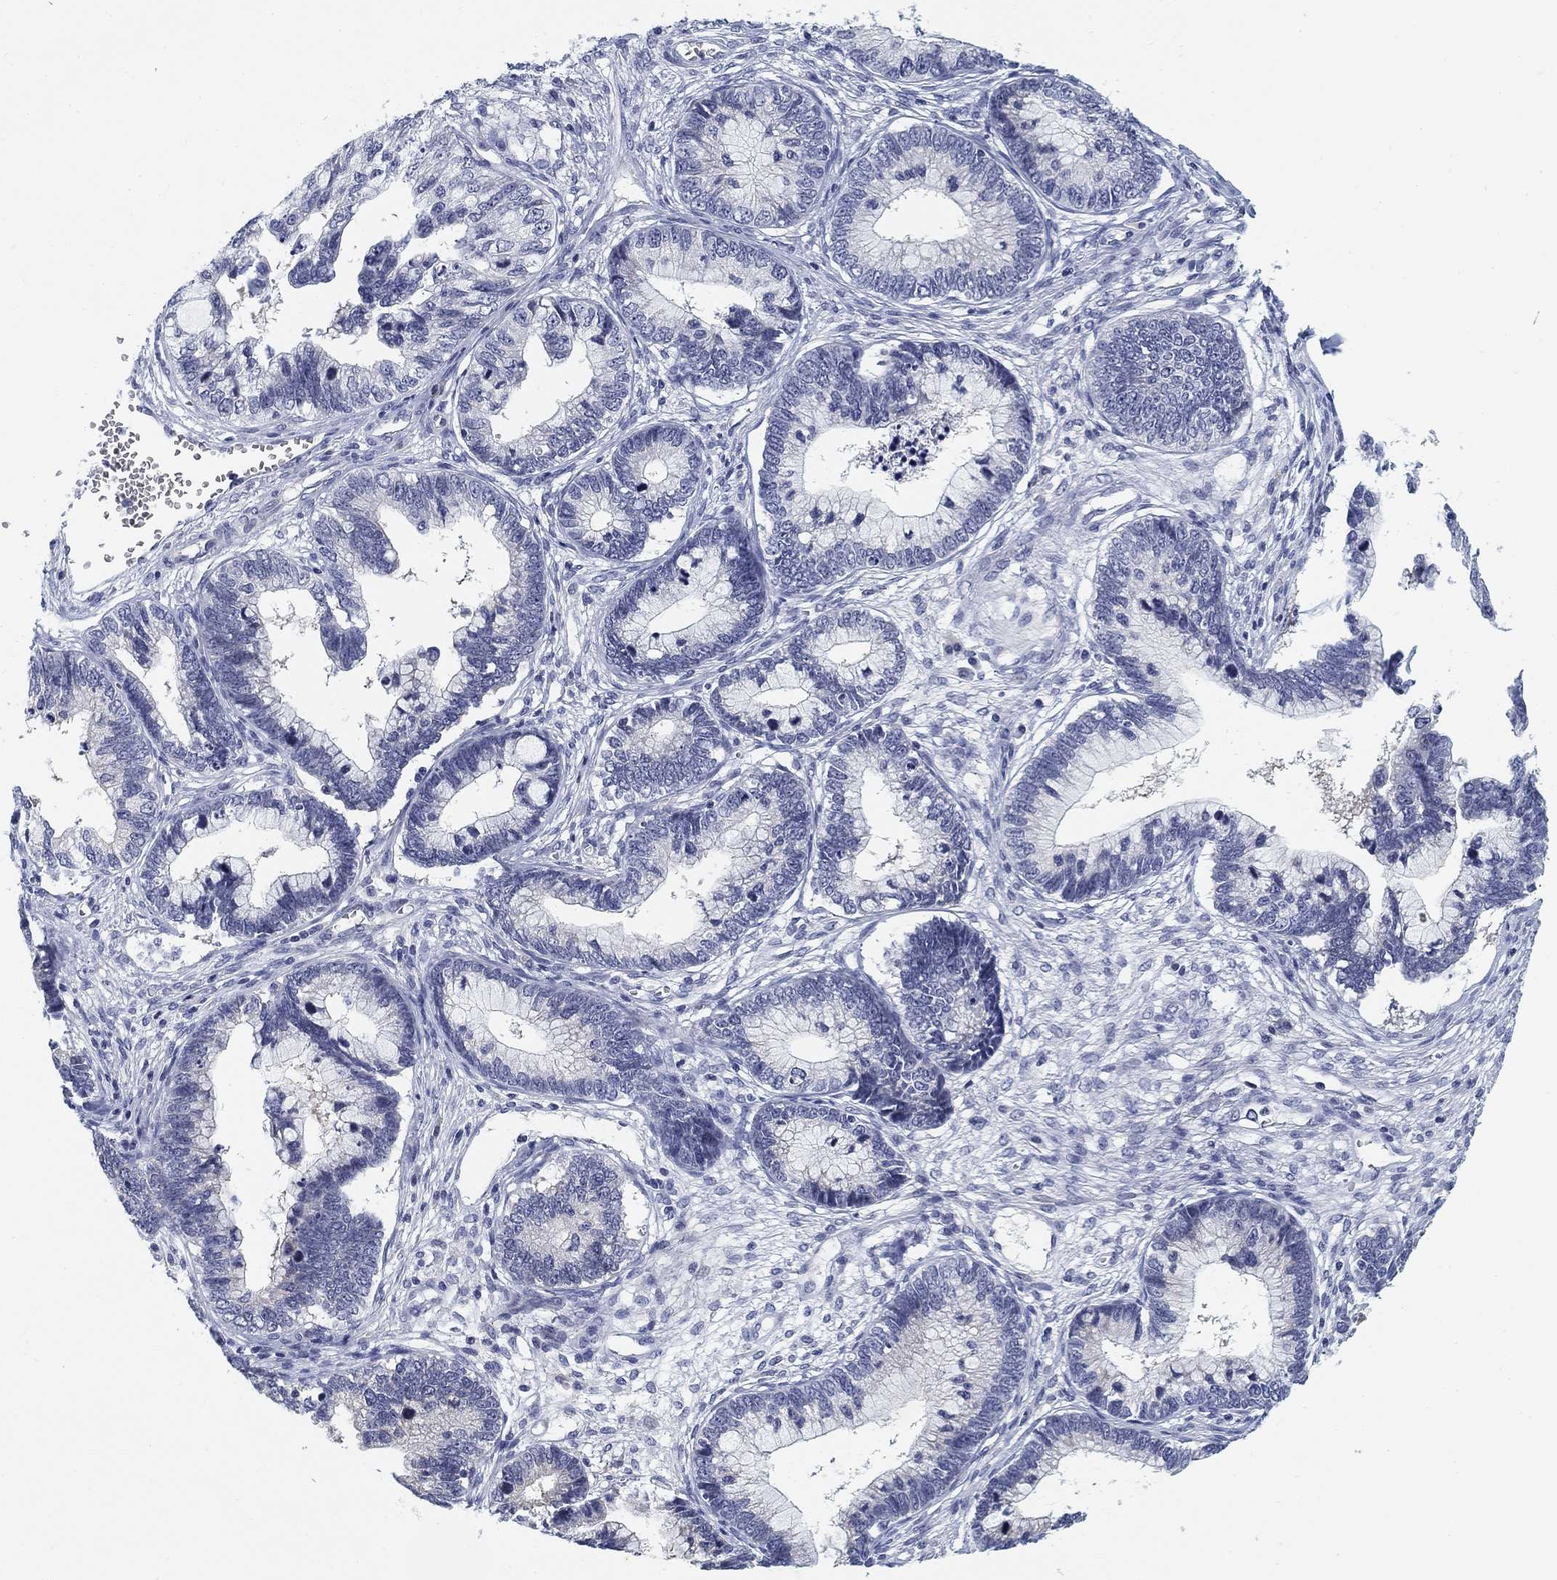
{"staining": {"intensity": "negative", "quantity": "none", "location": "none"}, "tissue": "cervical cancer", "cell_type": "Tumor cells", "image_type": "cancer", "snomed": [{"axis": "morphology", "description": "Adenocarcinoma, NOS"}, {"axis": "topography", "description": "Cervix"}], "caption": "Micrograph shows no protein positivity in tumor cells of cervical cancer (adenocarcinoma) tissue.", "gene": "SLC2A5", "patient": {"sex": "female", "age": 44}}